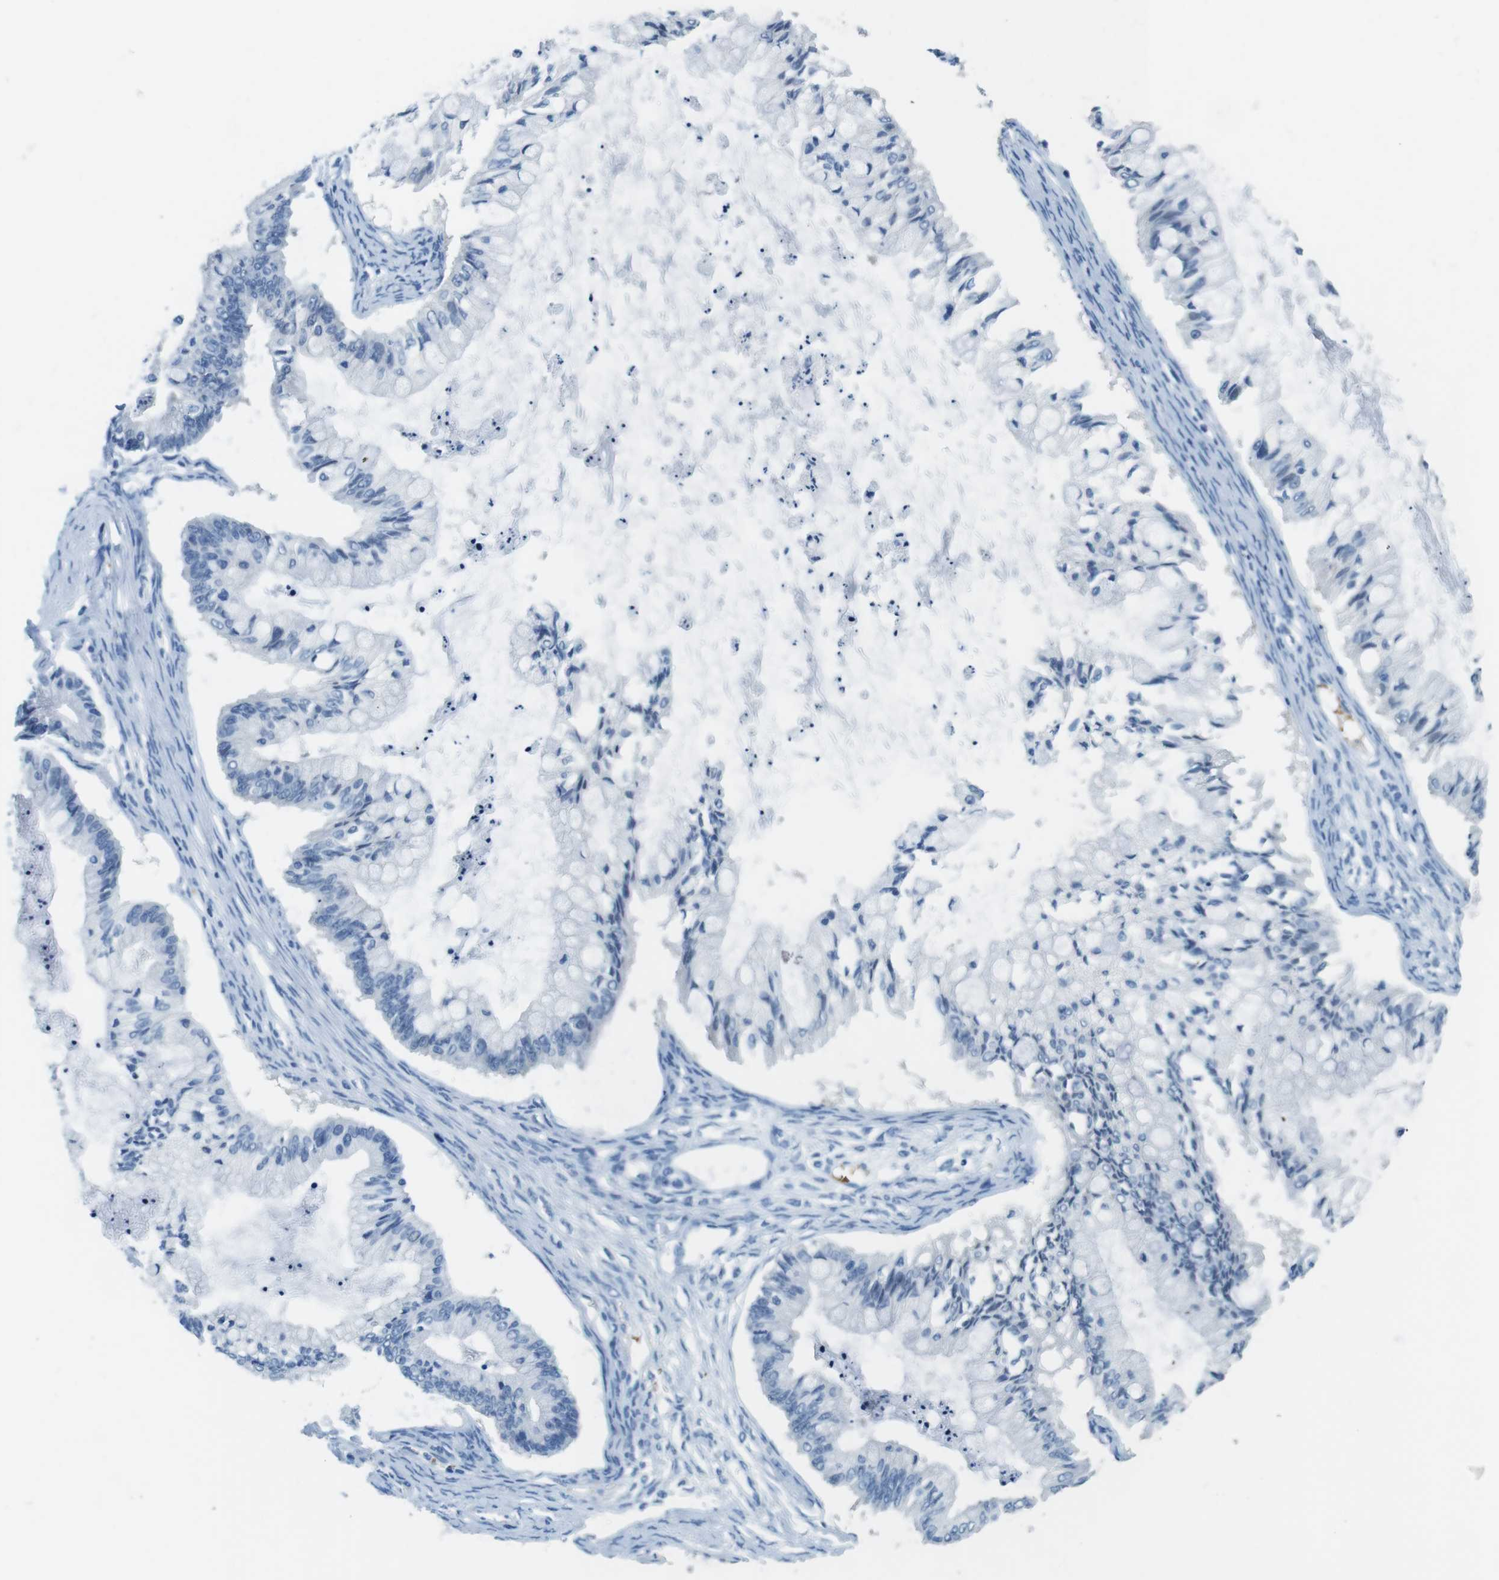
{"staining": {"intensity": "negative", "quantity": "none", "location": "none"}, "tissue": "ovarian cancer", "cell_type": "Tumor cells", "image_type": "cancer", "snomed": [{"axis": "morphology", "description": "Cystadenocarcinoma, mucinous, NOS"}, {"axis": "topography", "description": "Ovary"}], "caption": "IHC image of human ovarian mucinous cystadenocarcinoma stained for a protein (brown), which demonstrates no staining in tumor cells.", "gene": "TFAP2C", "patient": {"sex": "female", "age": 57}}